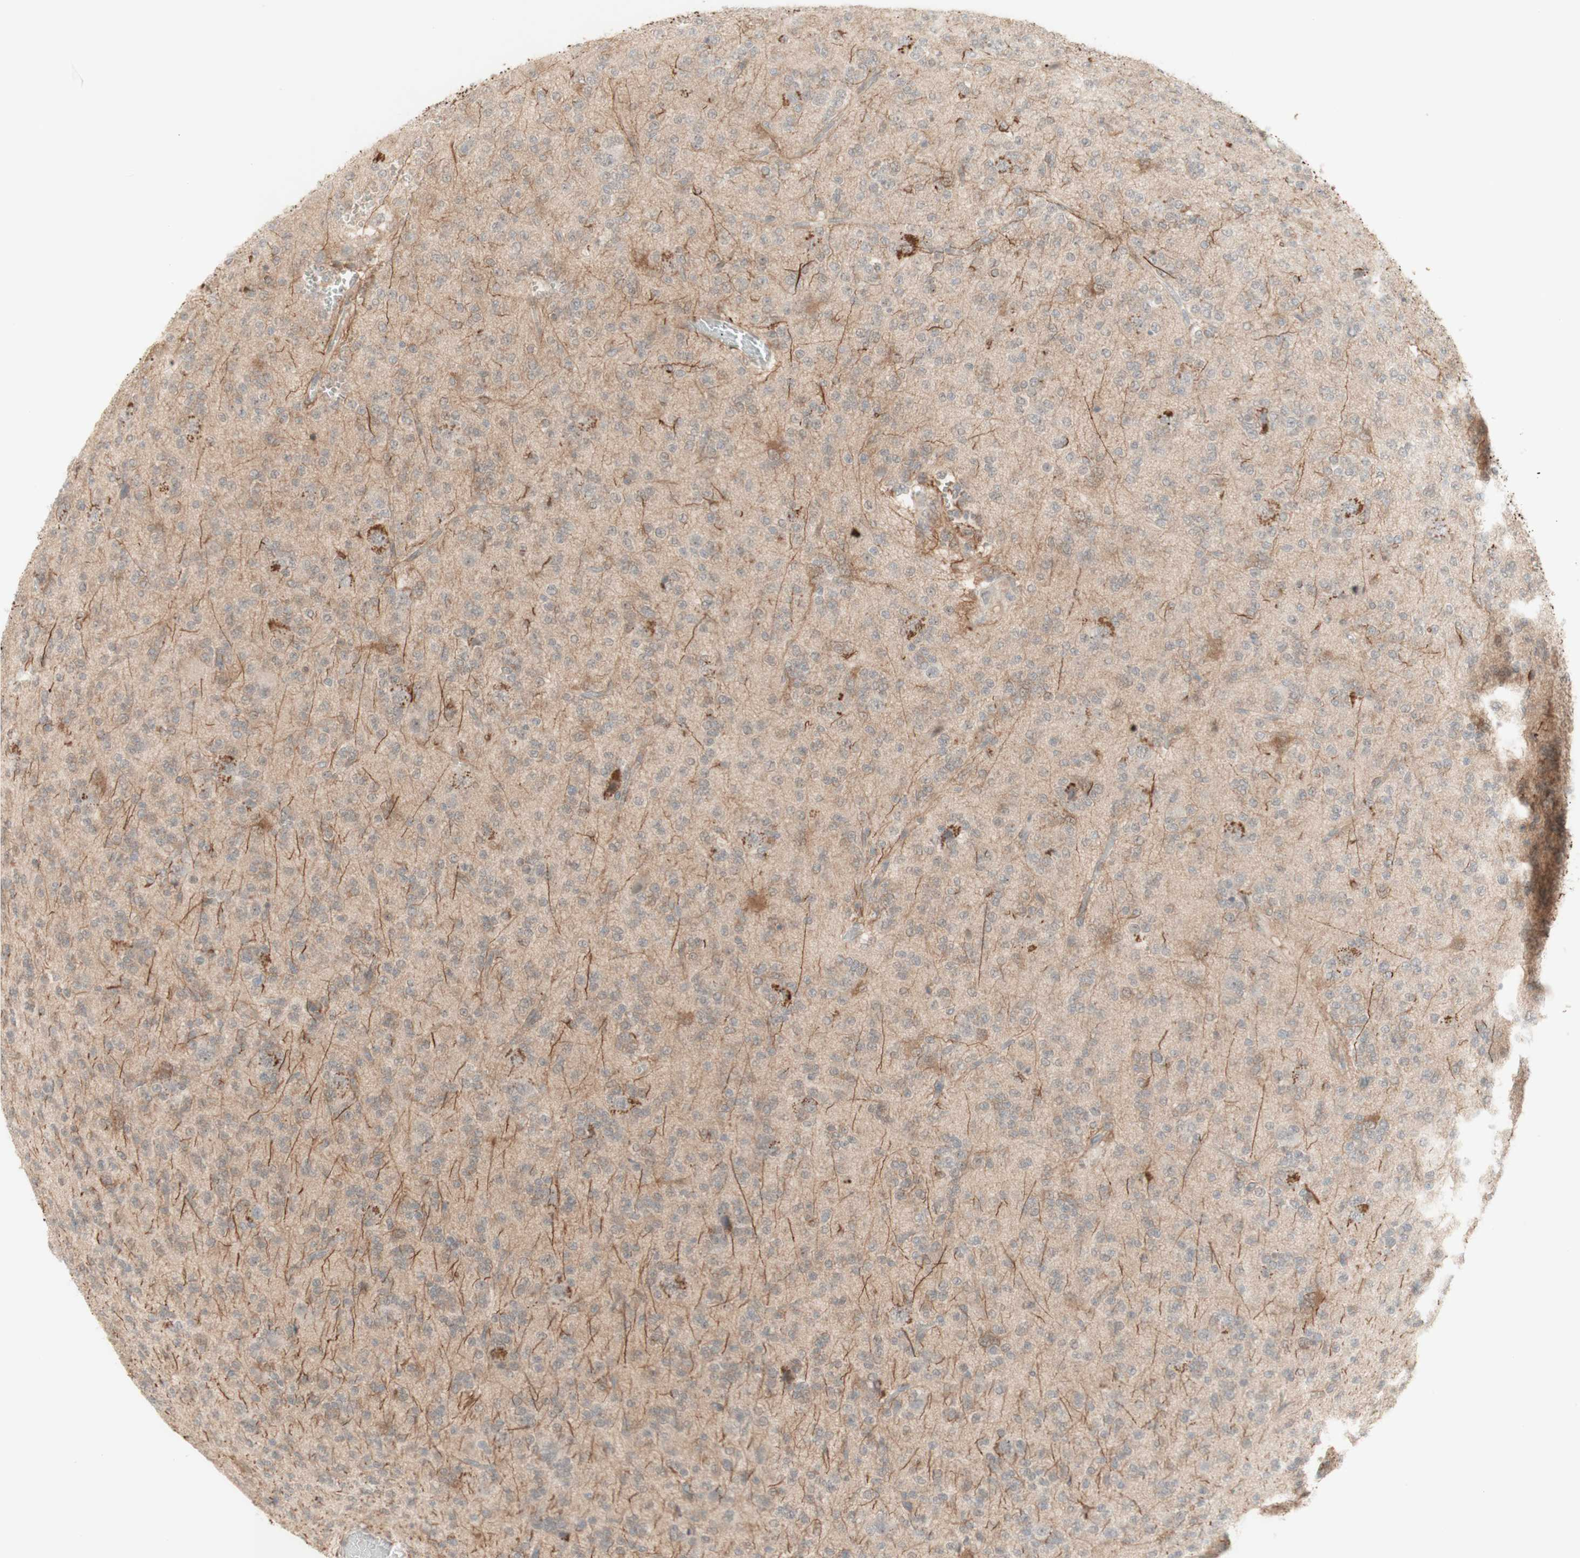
{"staining": {"intensity": "negative", "quantity": "none", "location": "none"}, "tissue": "glioma", "cell_type": "Tumor cells", "image_type": "cancer", "snomed": [{"axis": "morphology", "description": "Glioma, malignant, Low grade"}, {"axis": "topography", "description": "Brain"}], "caption": "Glioma was stained to show a protein in brown. There is no significant staining in tumor cells.", "gene": "PLCD4", "patient": {"sex": "male", "age": 38}}